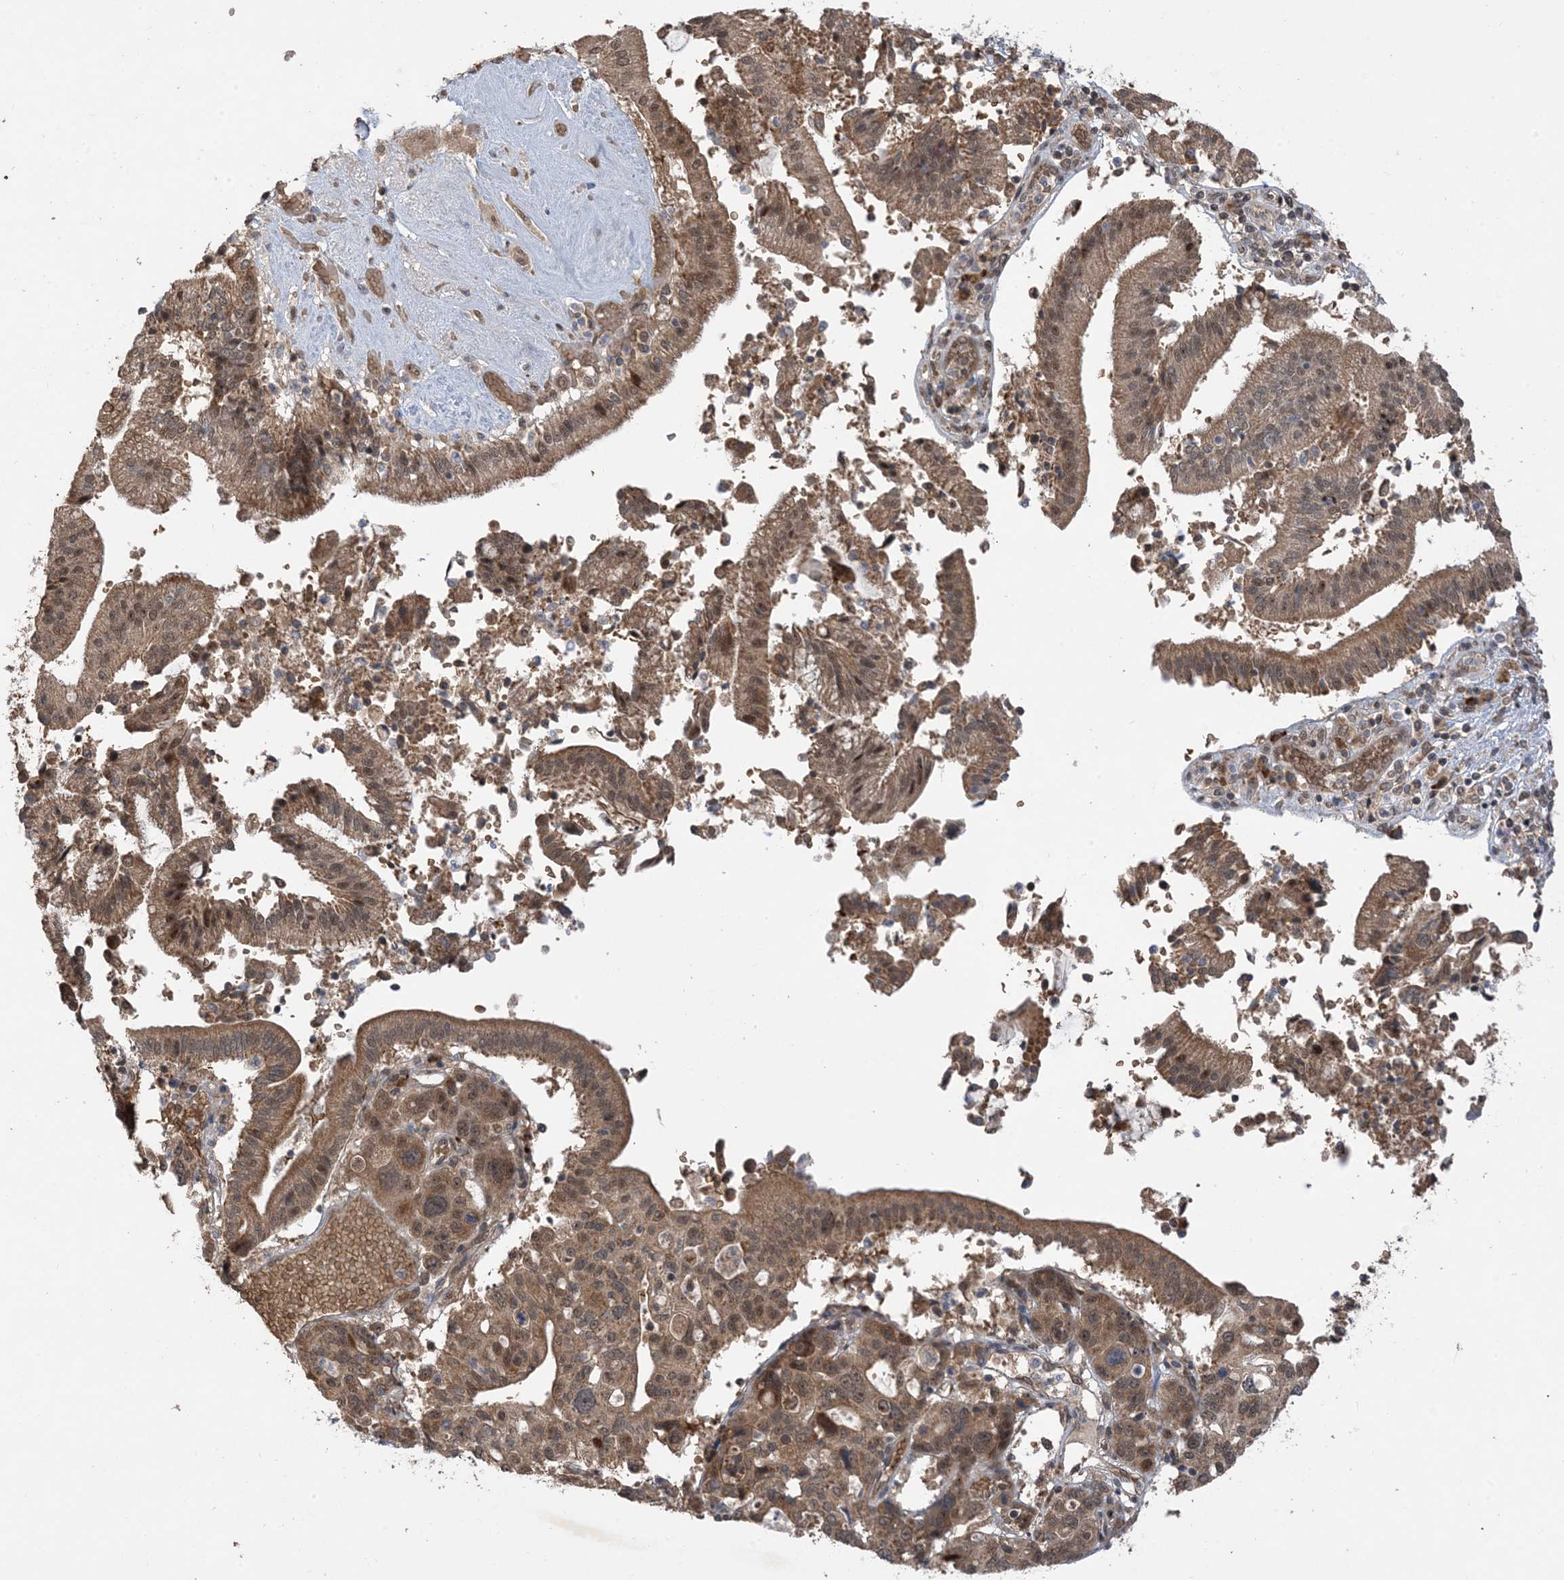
{"staining": {"intensity": "moderate", "quantity": ">75%", "location": "cytoplasmic/membranous"}, "tissue": "pancreatic cancer", "cell_type": "Tumor cells", "image_type": "cancer", "snomed": [{"axis": "morphology", "description": "Adenocarcinoma, NOS"}, {"axis": "topography", "description": "Pancreas"}], "caption": "An immunohistochemistry image of tumor tissue is shown. Protein staining in brown highlights moderate cytoplasmic/membranous positivity in pancreatic cancer (adenocarcinoma) within tumor cells. (Brightfield microscopy of DAB IHC at high magnification).", "gene": "PUSL1", "patient": {"sex": "male", "age": 46}}